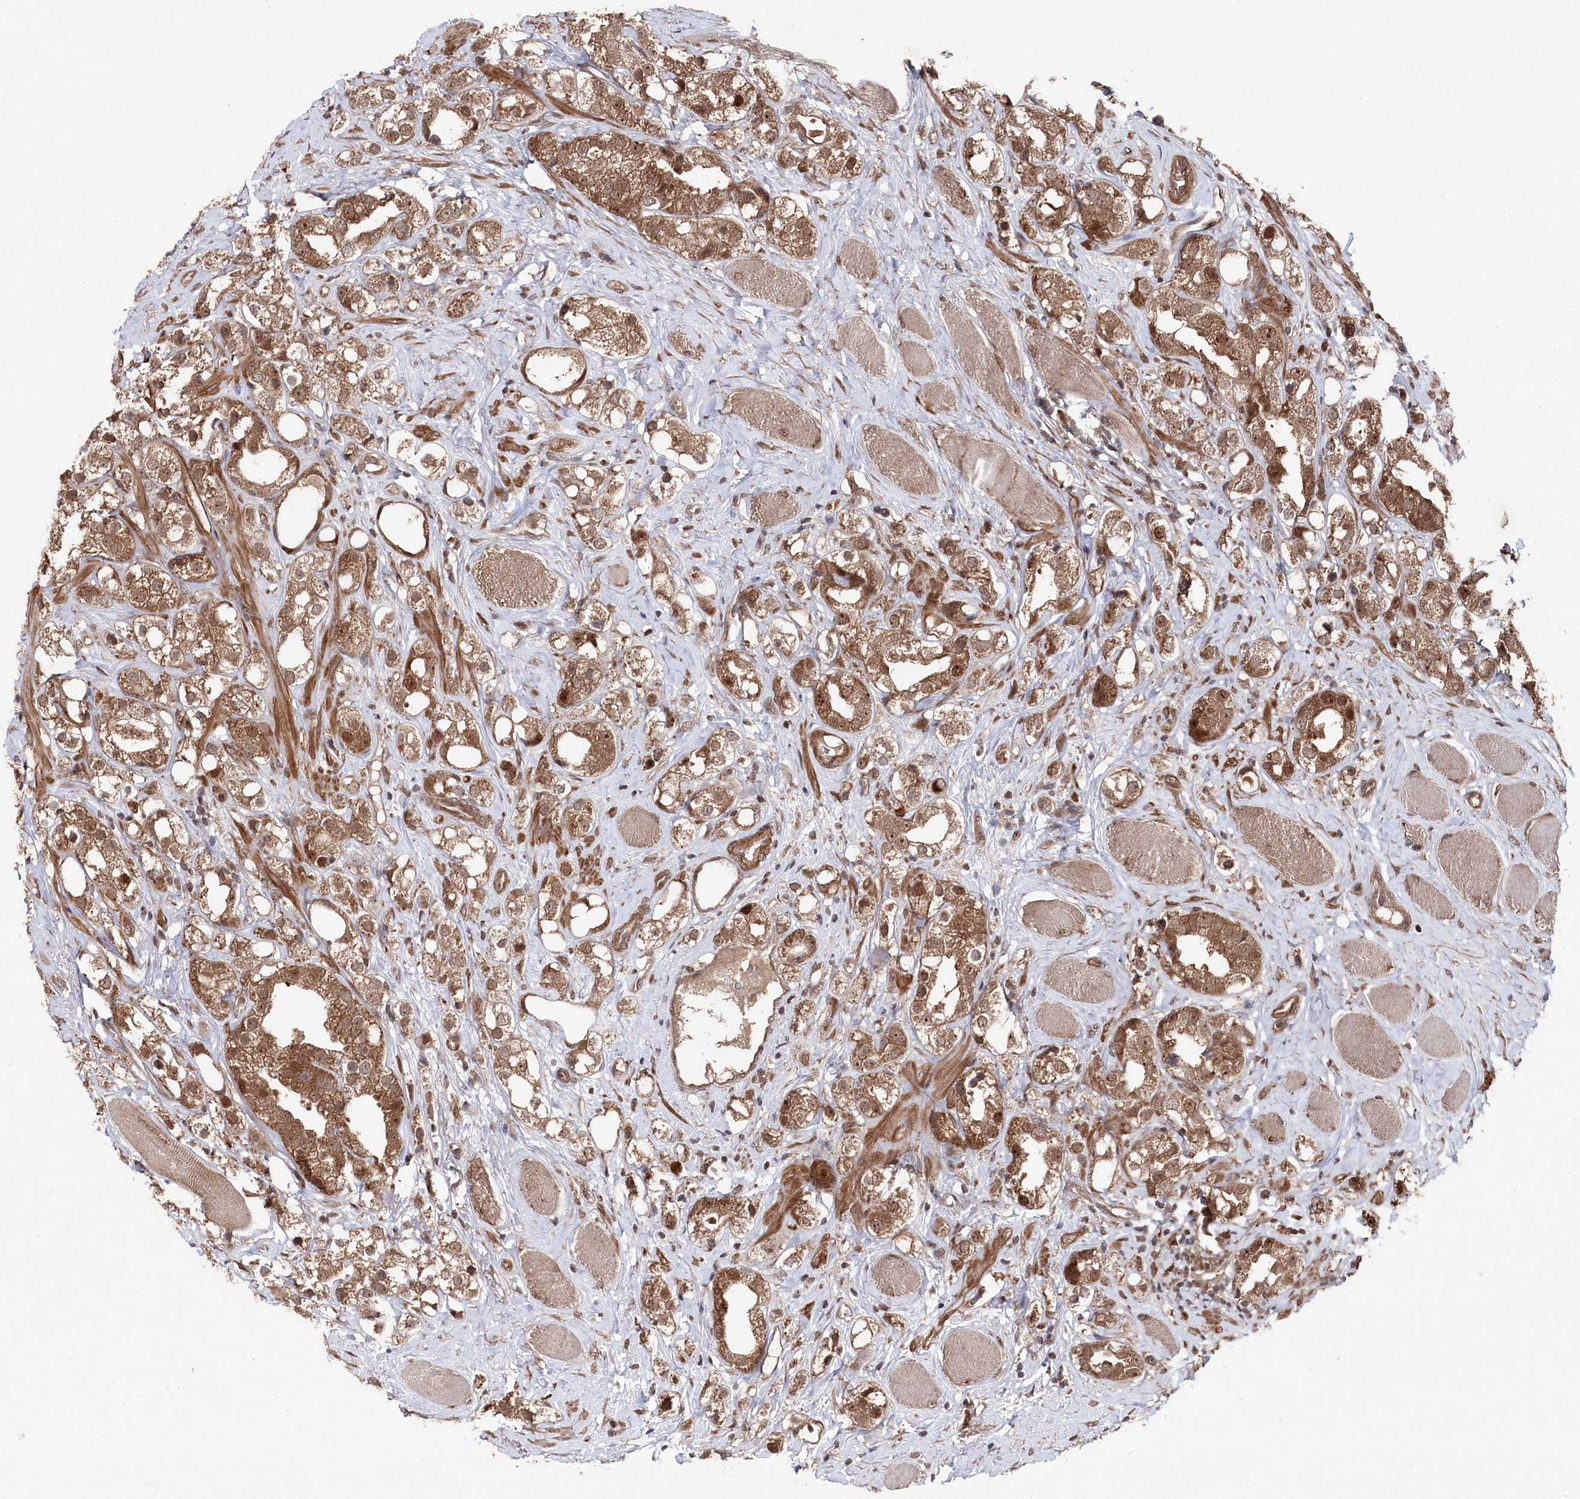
{"staining": {"intensity": "moderate", "quantity": ">75%", "location": "cytoplasmic/membranous,nuclear"}, "tissue": "prostate cancer", "cell_type": "Tumor cells", "image_type": "cancer", "snomed": [{"axis": "morphology", "description": "Adenocarcinoma, NOS"}, {"axis": "topography", "description": "Prostate"}], "caption": "IHC photomicrograph of prostate cancer (adenocarcinoma) stained for a protein (brown), which reveals medium levels of moderate cytoplasmic/membranous and nuclear staining in approximately >75% of tumor cells.", "gene": "BORCS7", "patient": {"sex": "male", "age": 79}}